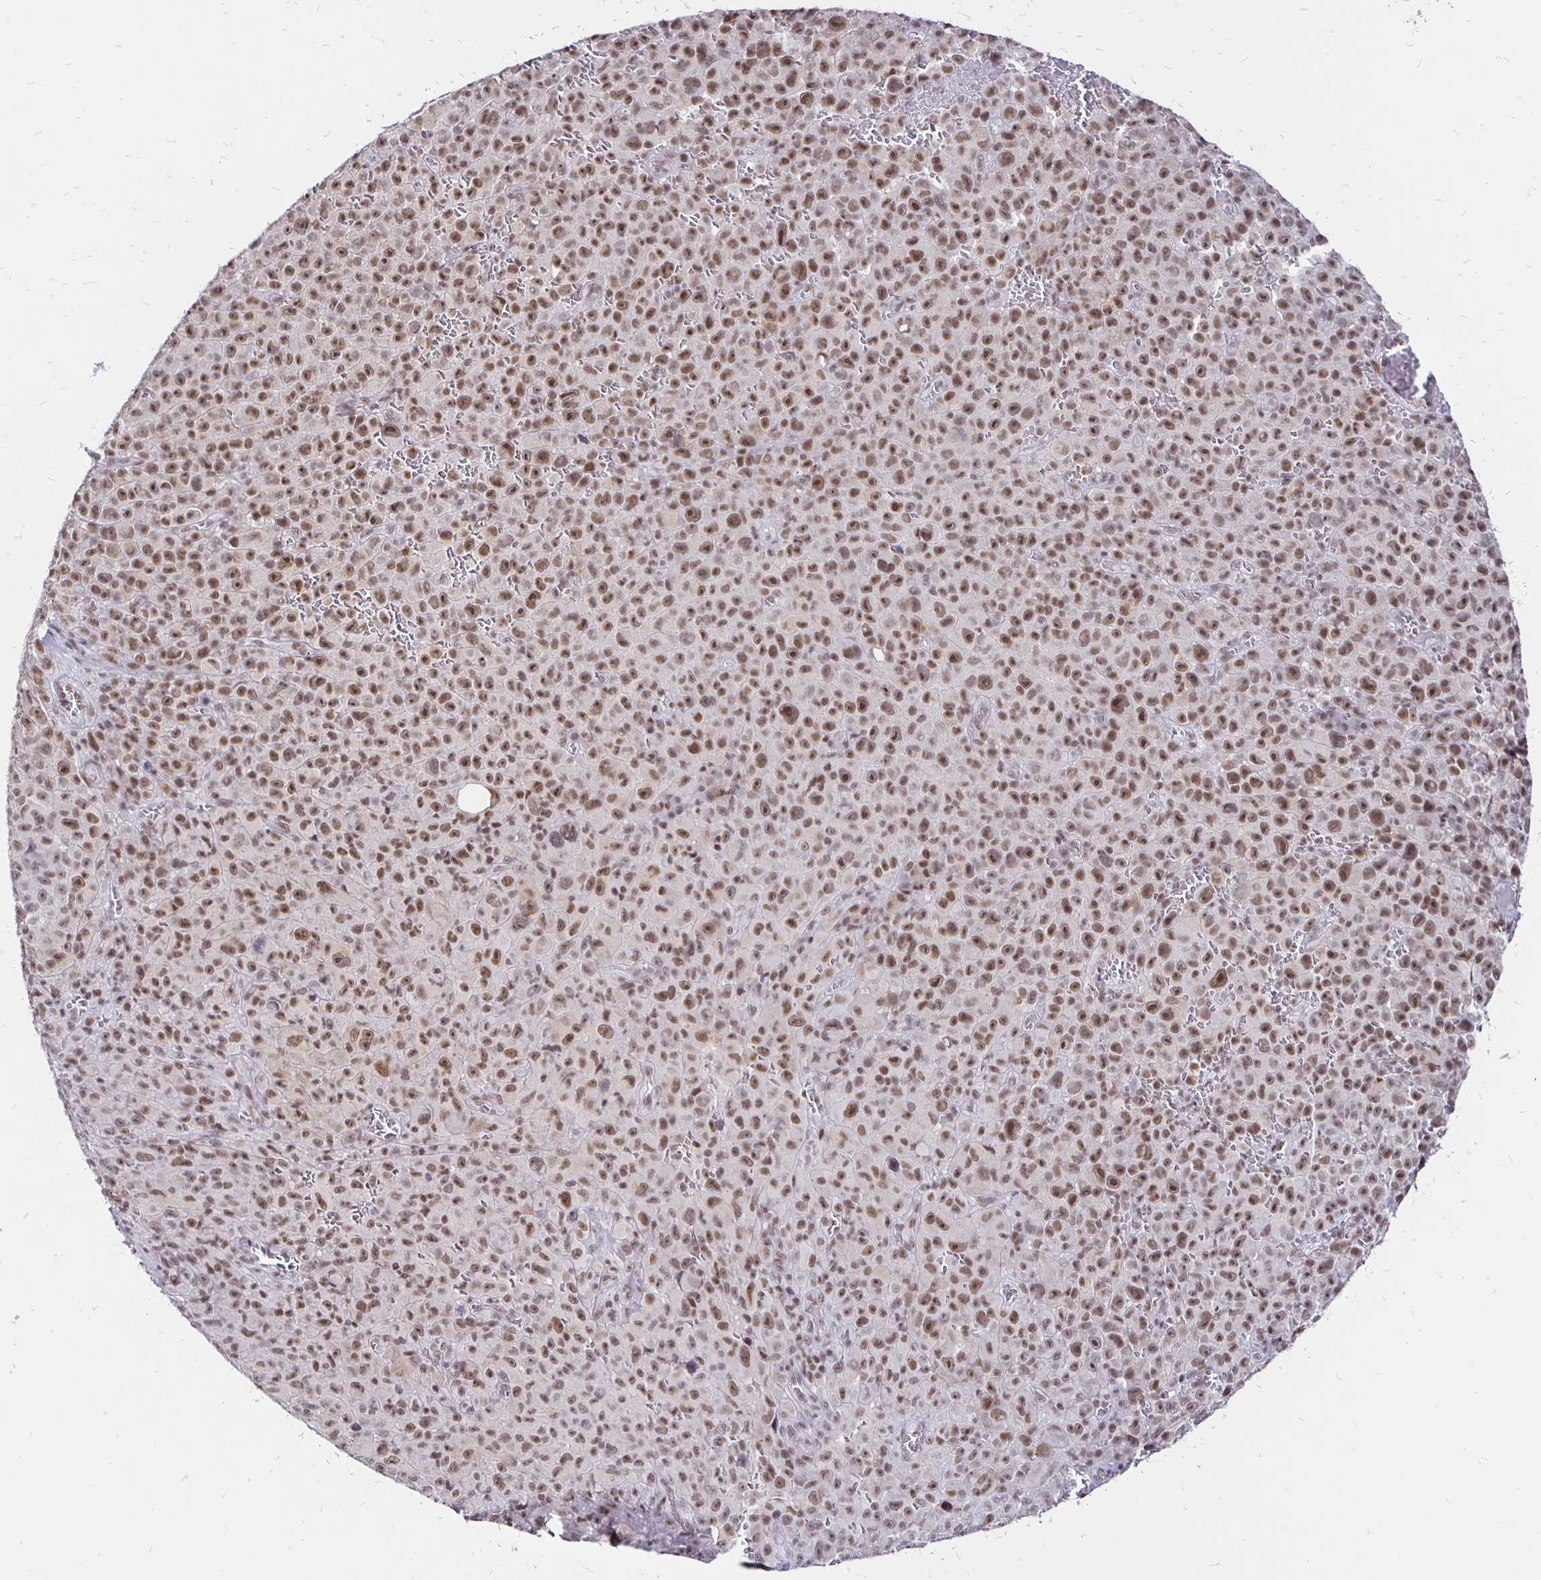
{"staining": {"intensity": "moderate", "quantity": ">75%", "location": "nuclear"}, "tissue": "melanoma", "cell_type": "Tumor cells", "image_type": "cancer", "snomed": [{"axis": "morphology", "description": "Malignant melanoma, NOS"}, {"axis": "topography", "description": "Skin"}], "caption": "This micrograph displays IHC staining of melanoma, with medium moderate nuclear positivity in about >75% of tumor cells.", "gene": "SIN3A", "patient": {"sex": "female", "age": 82}}